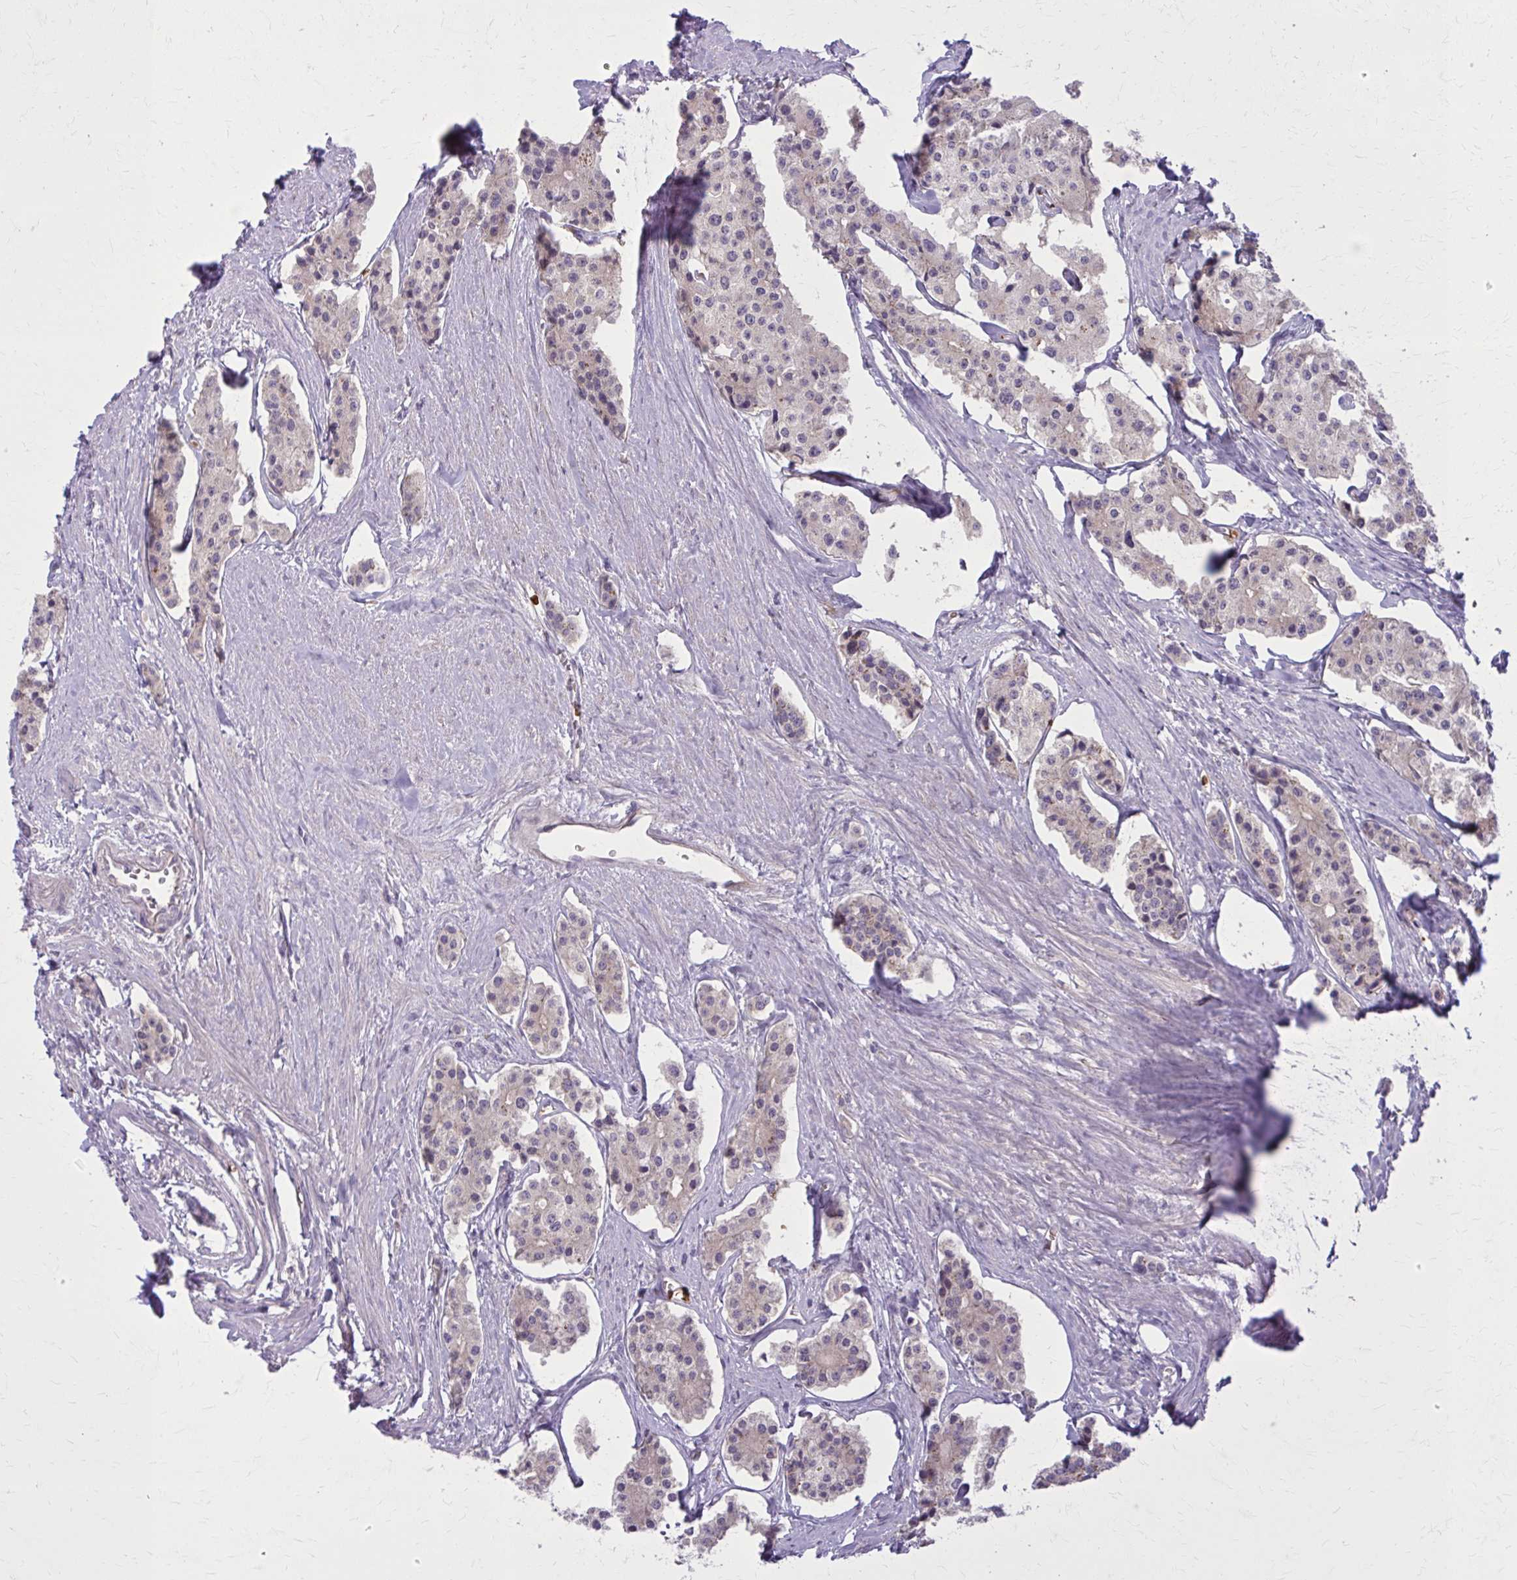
{"staining": {"intensity": "weak", "quantity": "<25%", "location": "cytoplasmic/membranous"}, "tissue": "carcinoid", "cell_type": "Tumor cells", "image_type": "cancer", "snomed": [{"axis": "morphology", "description": "Carcinoid, malignant, NOS"}, {"axis": "topography", "description": "Small intestine"}], "caption": "An image of human malignant carcinoid is negative for staining in tumor cells. (Immunohistochemistry (ihc), brightfield microscopy, high magnification).", "gene": "SNF8", "patient": {"sex": "female", "age": 65}}